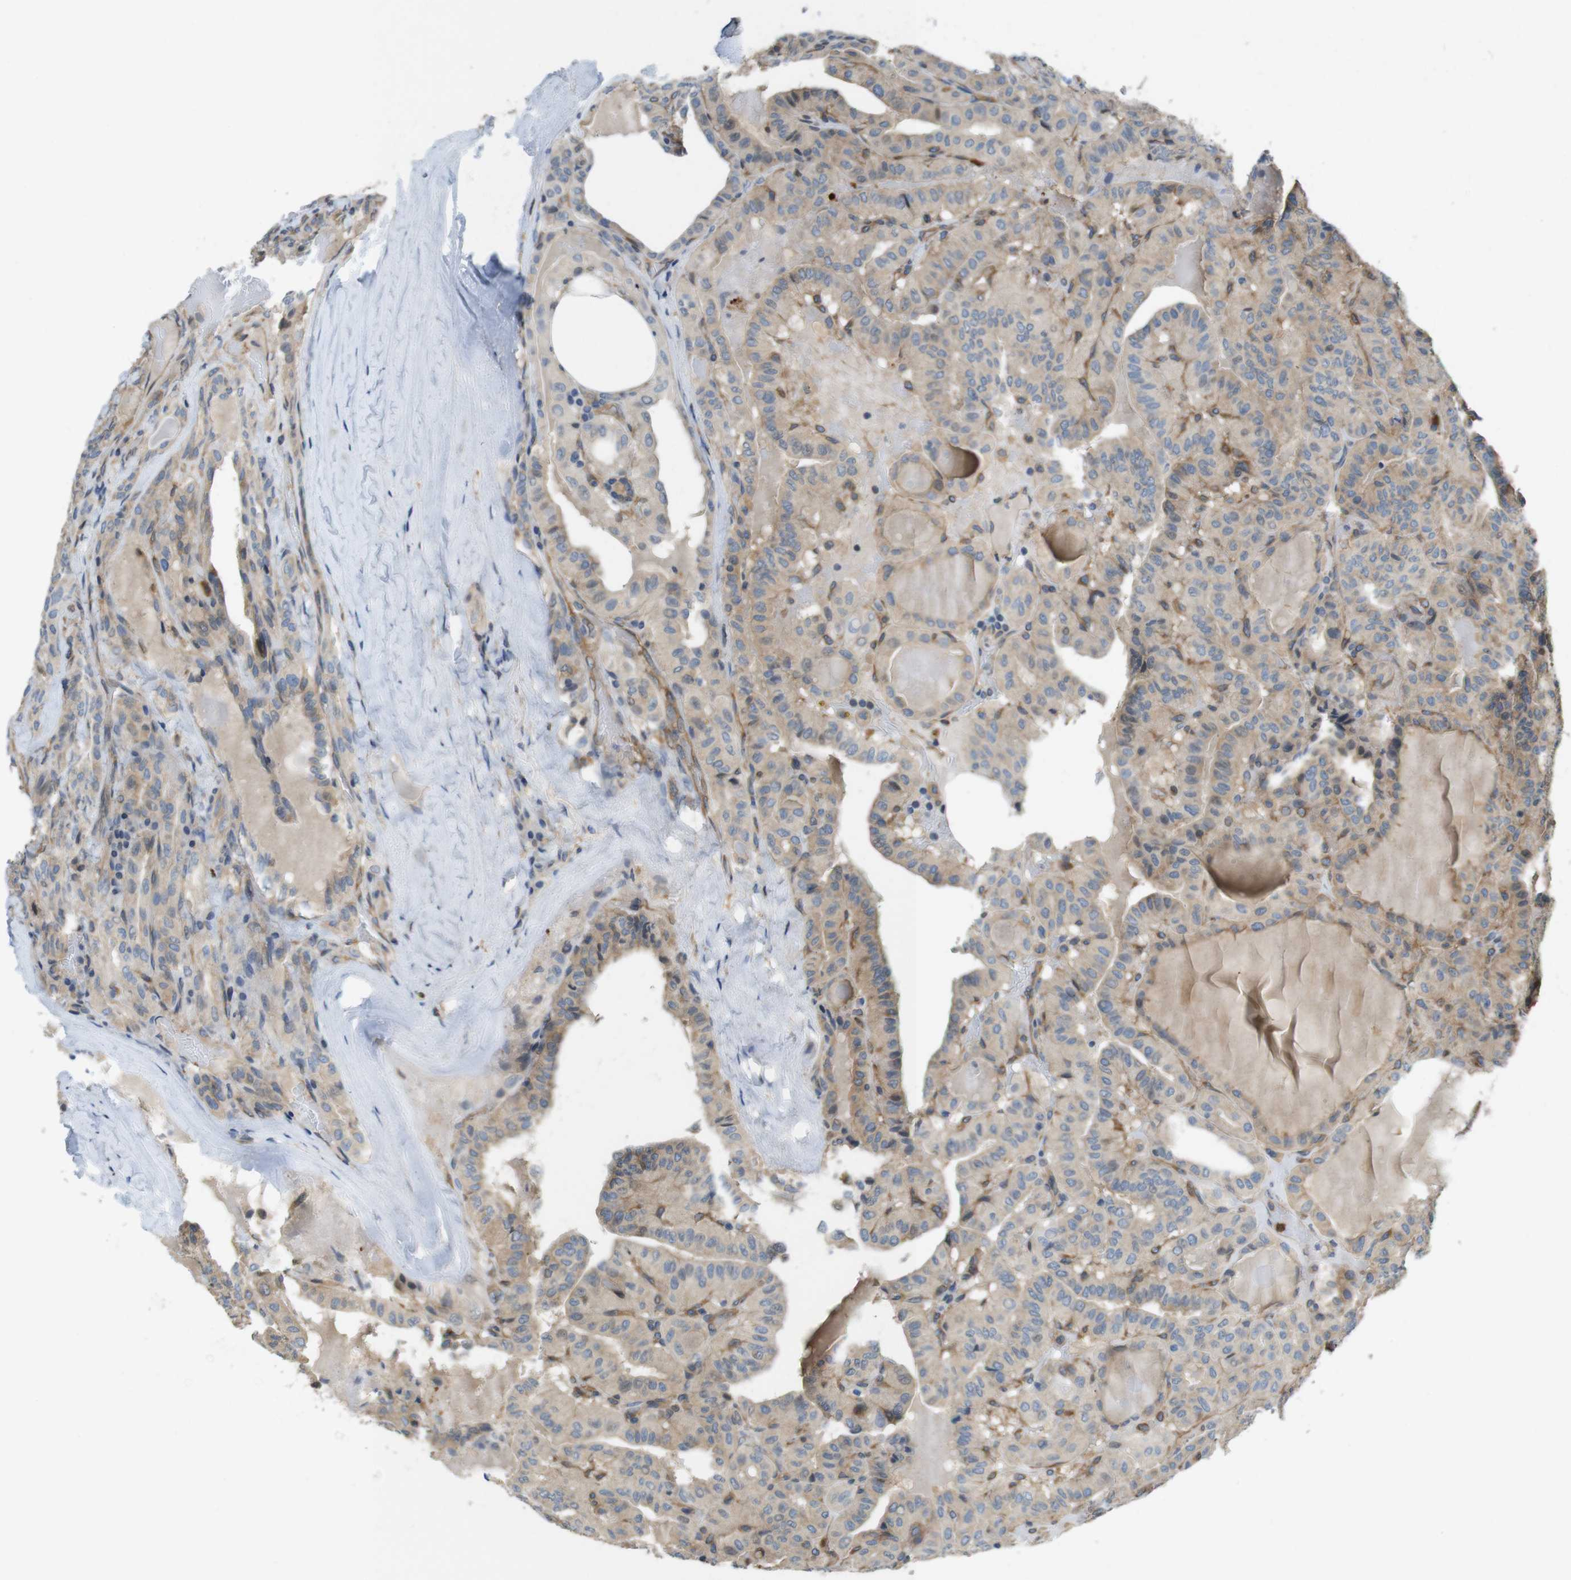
{"staining": {"intensity": "weak", "quantity": ">75%", "location": "cytoplasmic/membranous"}, "tissue": "head and neck cancer", "cell_type": "Tumor cells", "image_type": "cancer", "snomed": [{"axis": "morphology", "description": "Squamous cell carcinoma, NOS"}, {"axis": "topography", "description": "Oral tissue"}, {"axis": "topography", "description": "Head-Neck"}], "caption": "Squamous cell carcinoma (head and neck) stained with a protein marker demonstrates weak staining in tumor cells.", "gene": "PCDH10", "patient": {"sex": "female", "age": 50}}